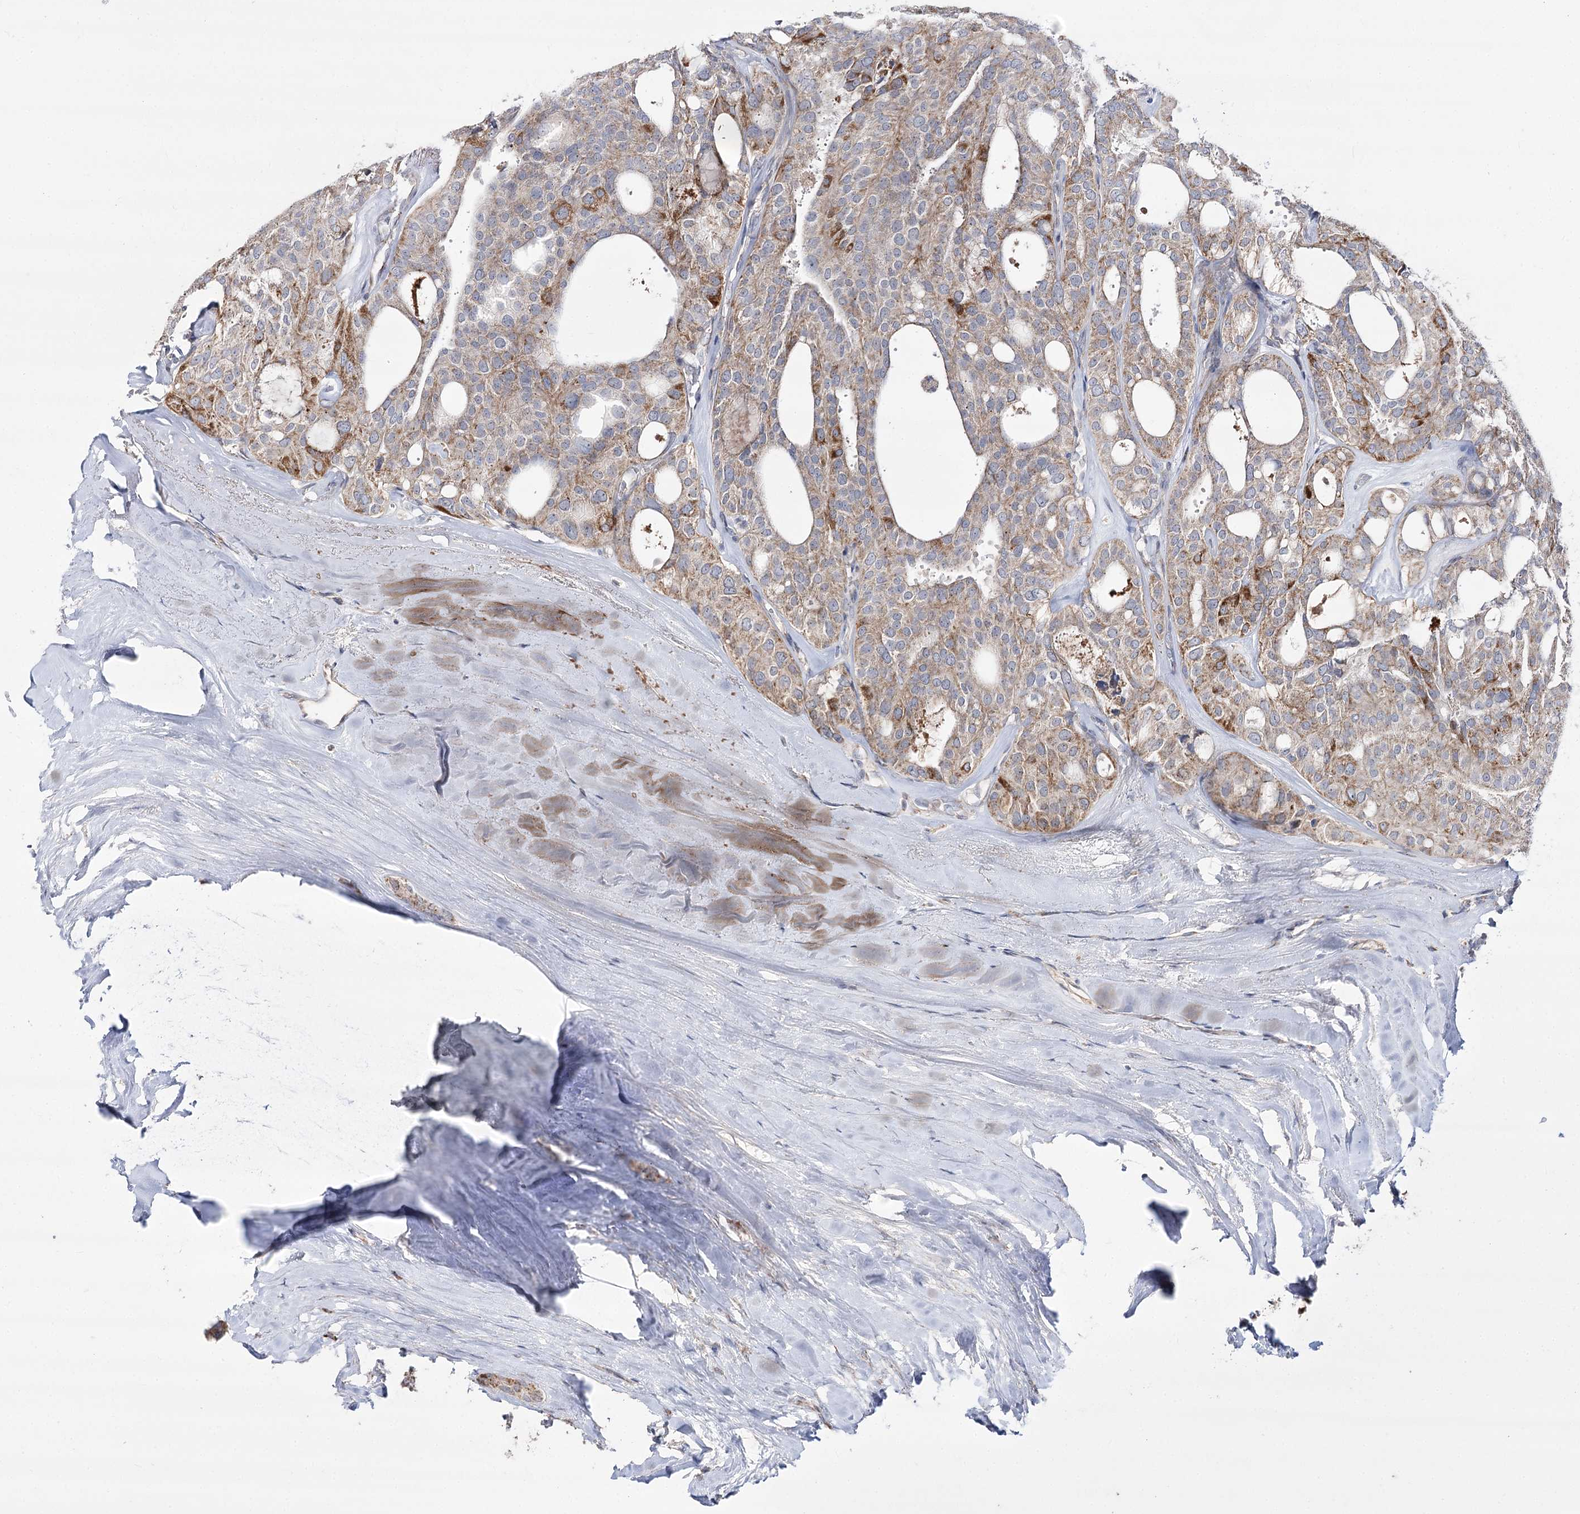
{"staining": {"intensity": "moderate", "quantity": "<25%", "location": "cytoplasmic/membranous"}, "tissue": "thyroid cancer", "cell_type": "Tumor cells", "image_type": "cancer", "snomed": [{"axis": "morphology", "description": "Follicular adenoma carcinoma, NOS"}, {"axis": "topography", "description": "Thyroid gland"}], "caption": "The image exhibits a brown stain indicating the presence of a protein in the cytoplasmic/membranous of tumor cells in thyroid follicular adenoma carcinoma.", "gene": "NADK2", "patient": {"sex": "male", "age": 75}}